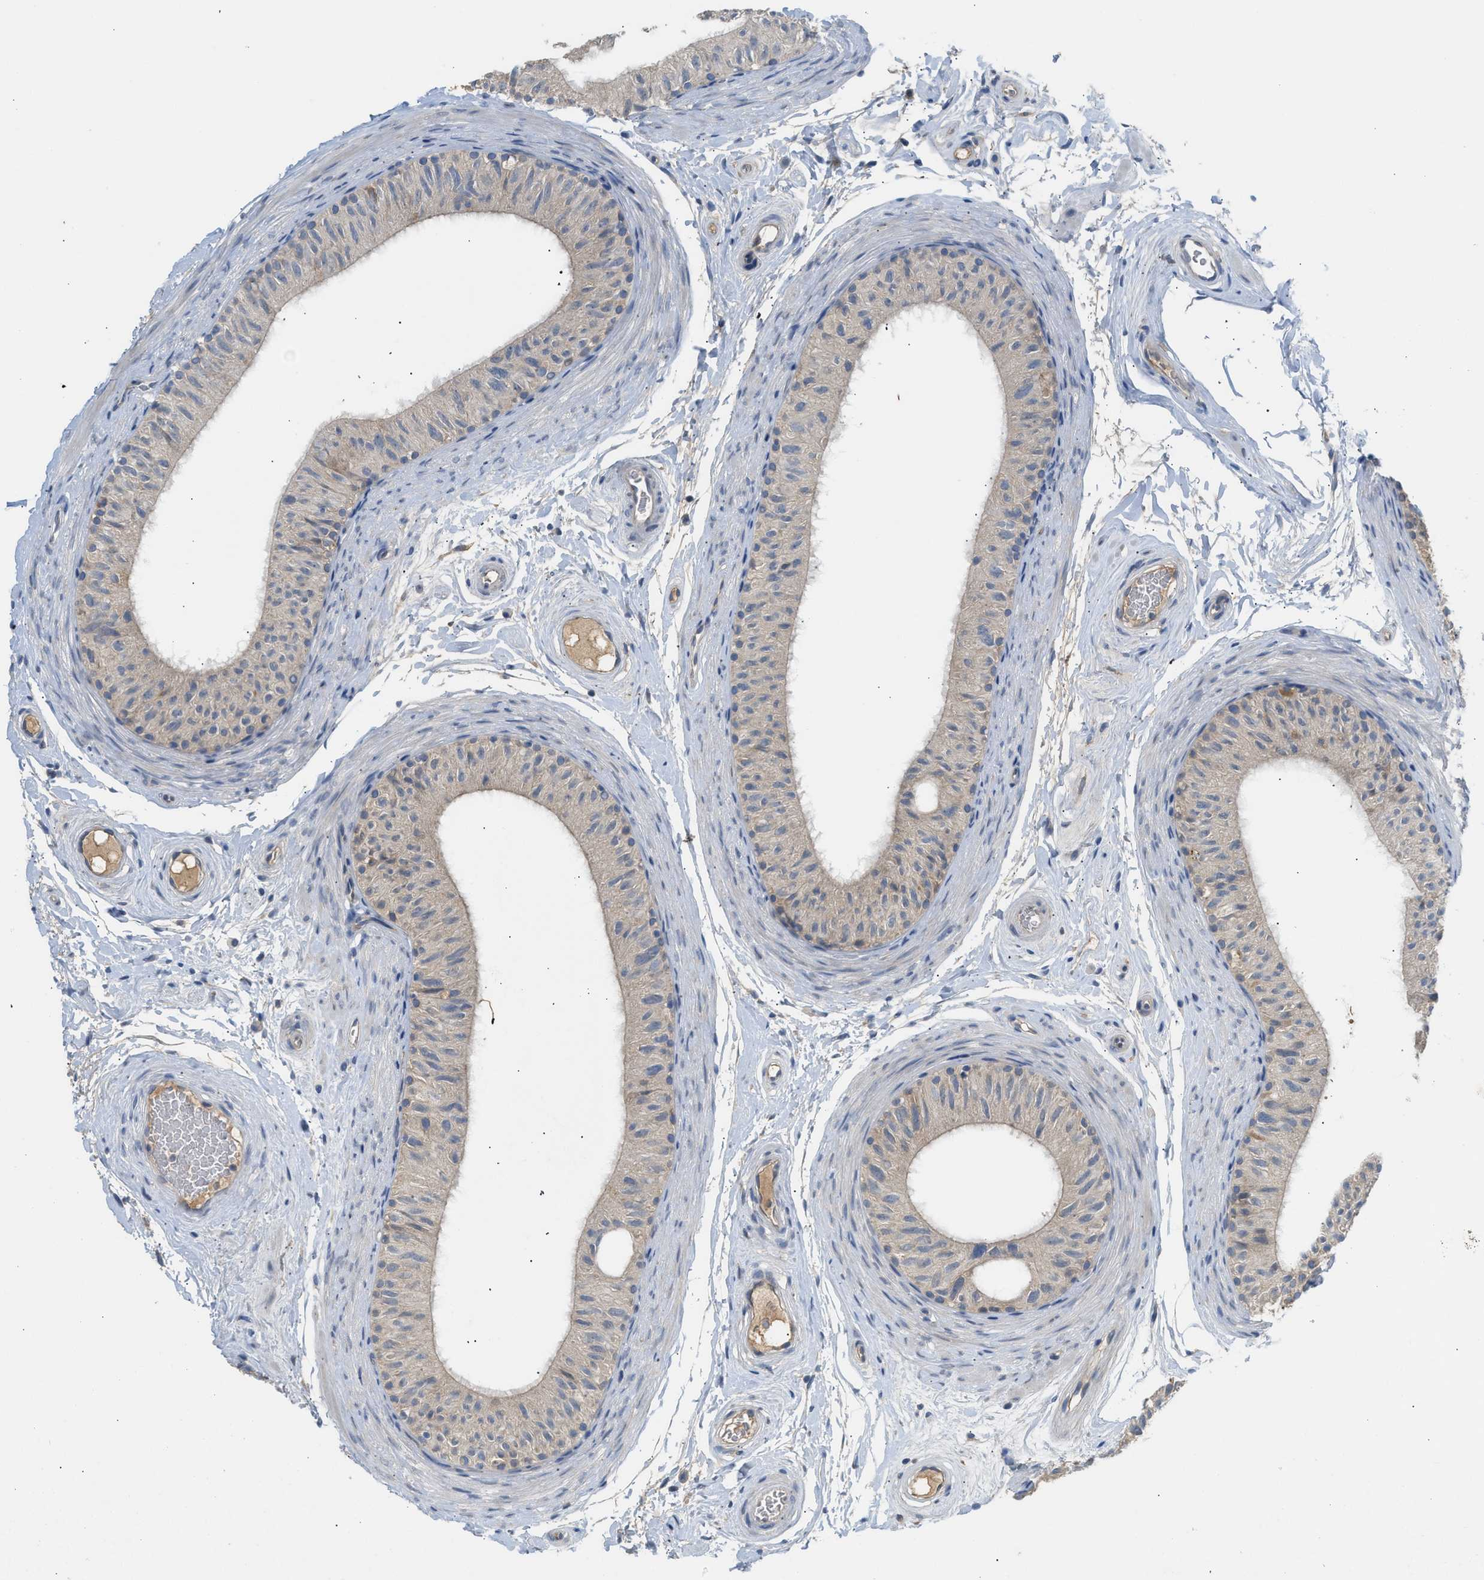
{"staining": {"intensity": "weak", "quantity": ">75%", "location": "cytoplasmic/membranous"}, "tissue": "epididymis", "cell_type": "Glandular cells", "image_type": "normal", "snomed": [{"axis": "morphology", "description": "Normal tissue, NOS"}, {"axis": "topography", "description": "Epididymis"}], "caption": "The image demonstrates staining of normal epididymis, revealing weak cytoplasmic/membranous protein staining (brown color) within glandular cells.", "gene": "RHBDF2", "patient": {"sex": "male", "age": 34}}